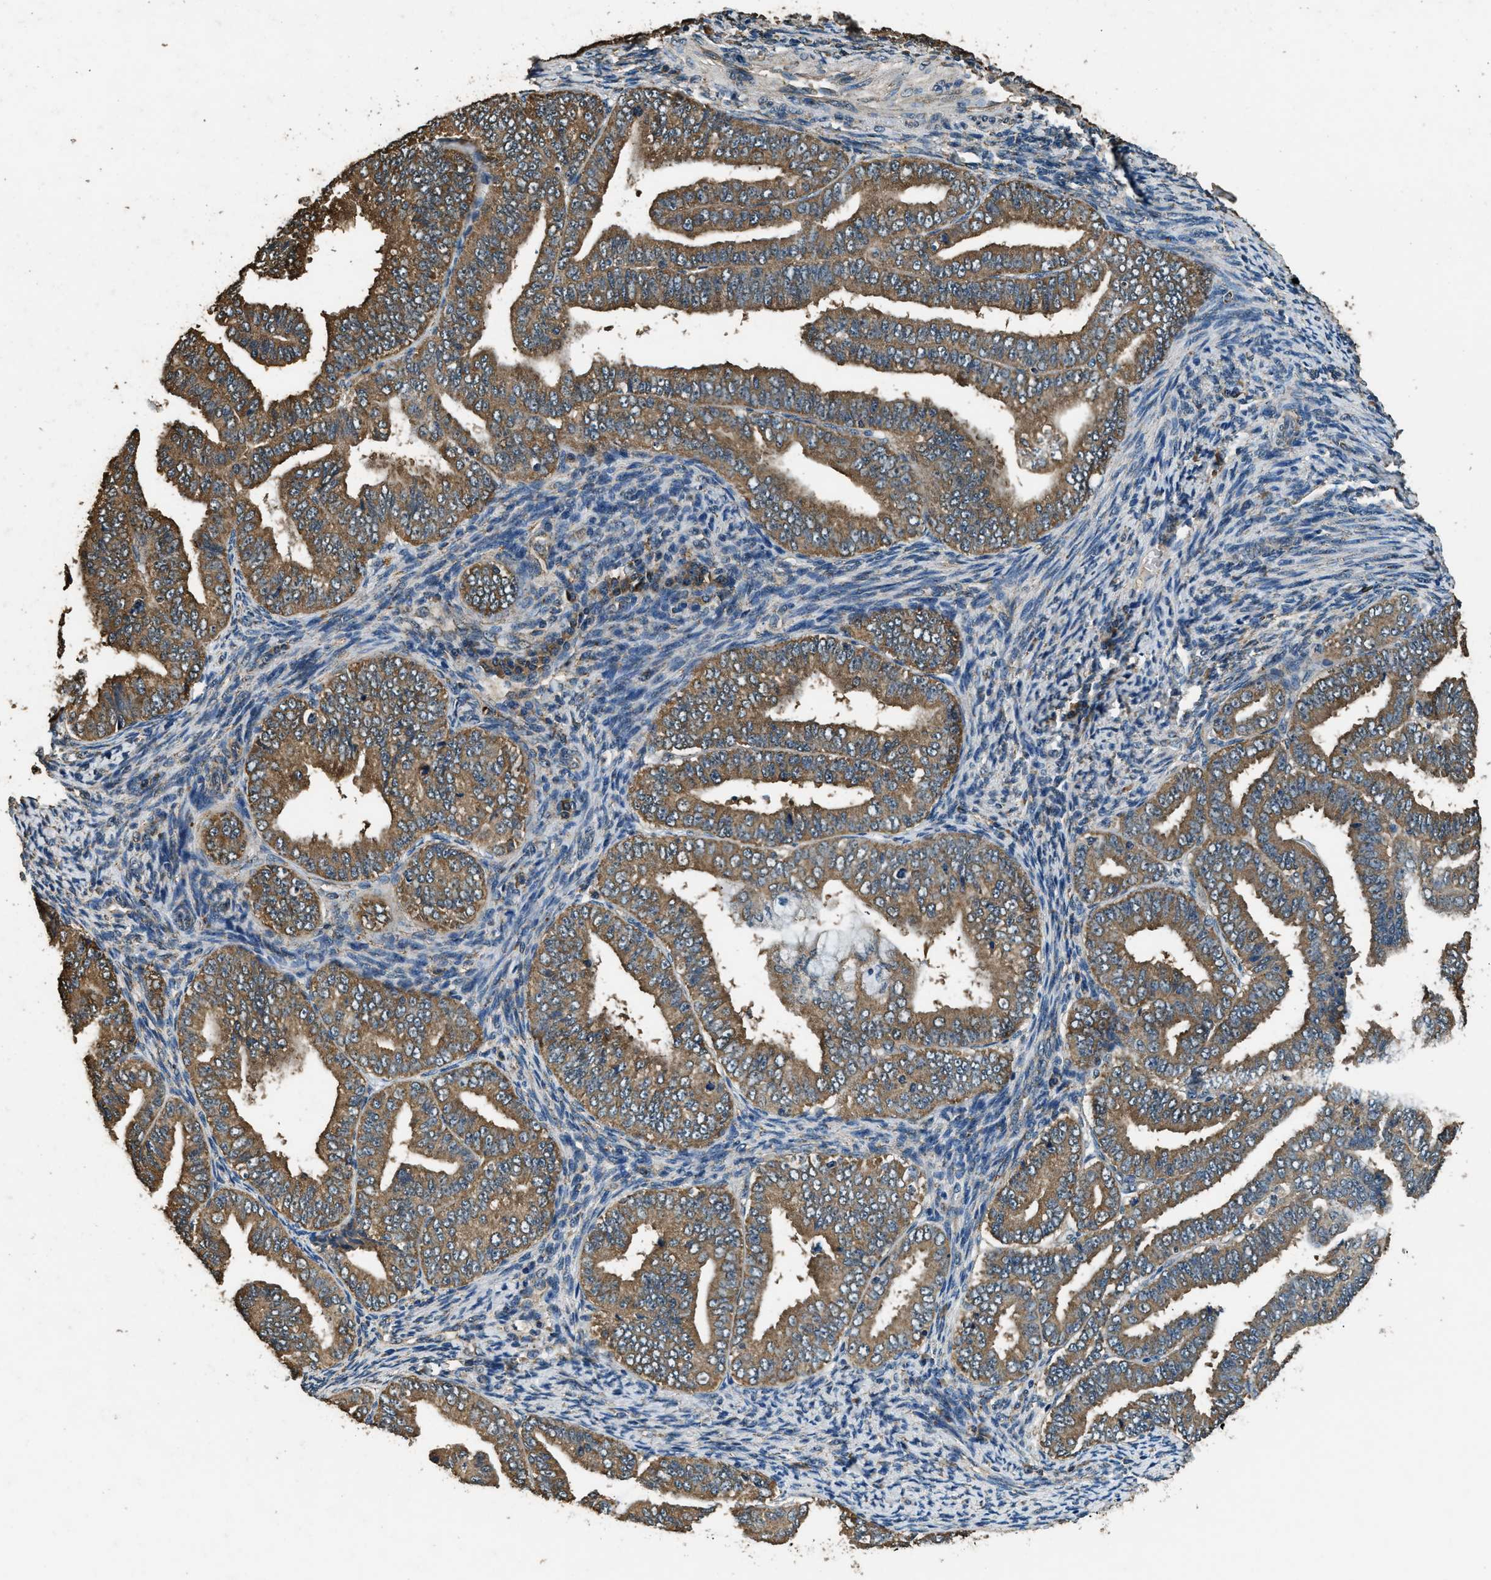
{"staining": {"intensity": "moderate", "quantity": ">75%", "location": "cytoplasmic/membranous"}, "tissue": "endometrial cancer", "cell_type": "Tumor cells", "image_type": "cancer", "snomed": [{"axis": "morphology", "description": "Adenocarcinoma, NOS"}, {"axis": "topography", "description": "Endometrium"}], "caption": "The photomicrograph exhibits staining of adenocarcinoma (endometrial), revealing moderate cytoplasmic/membranous protein positivity (brown color) within tumor cells.", "gene": "SALL3", "patient": {"sex": "female", "age": 63}}